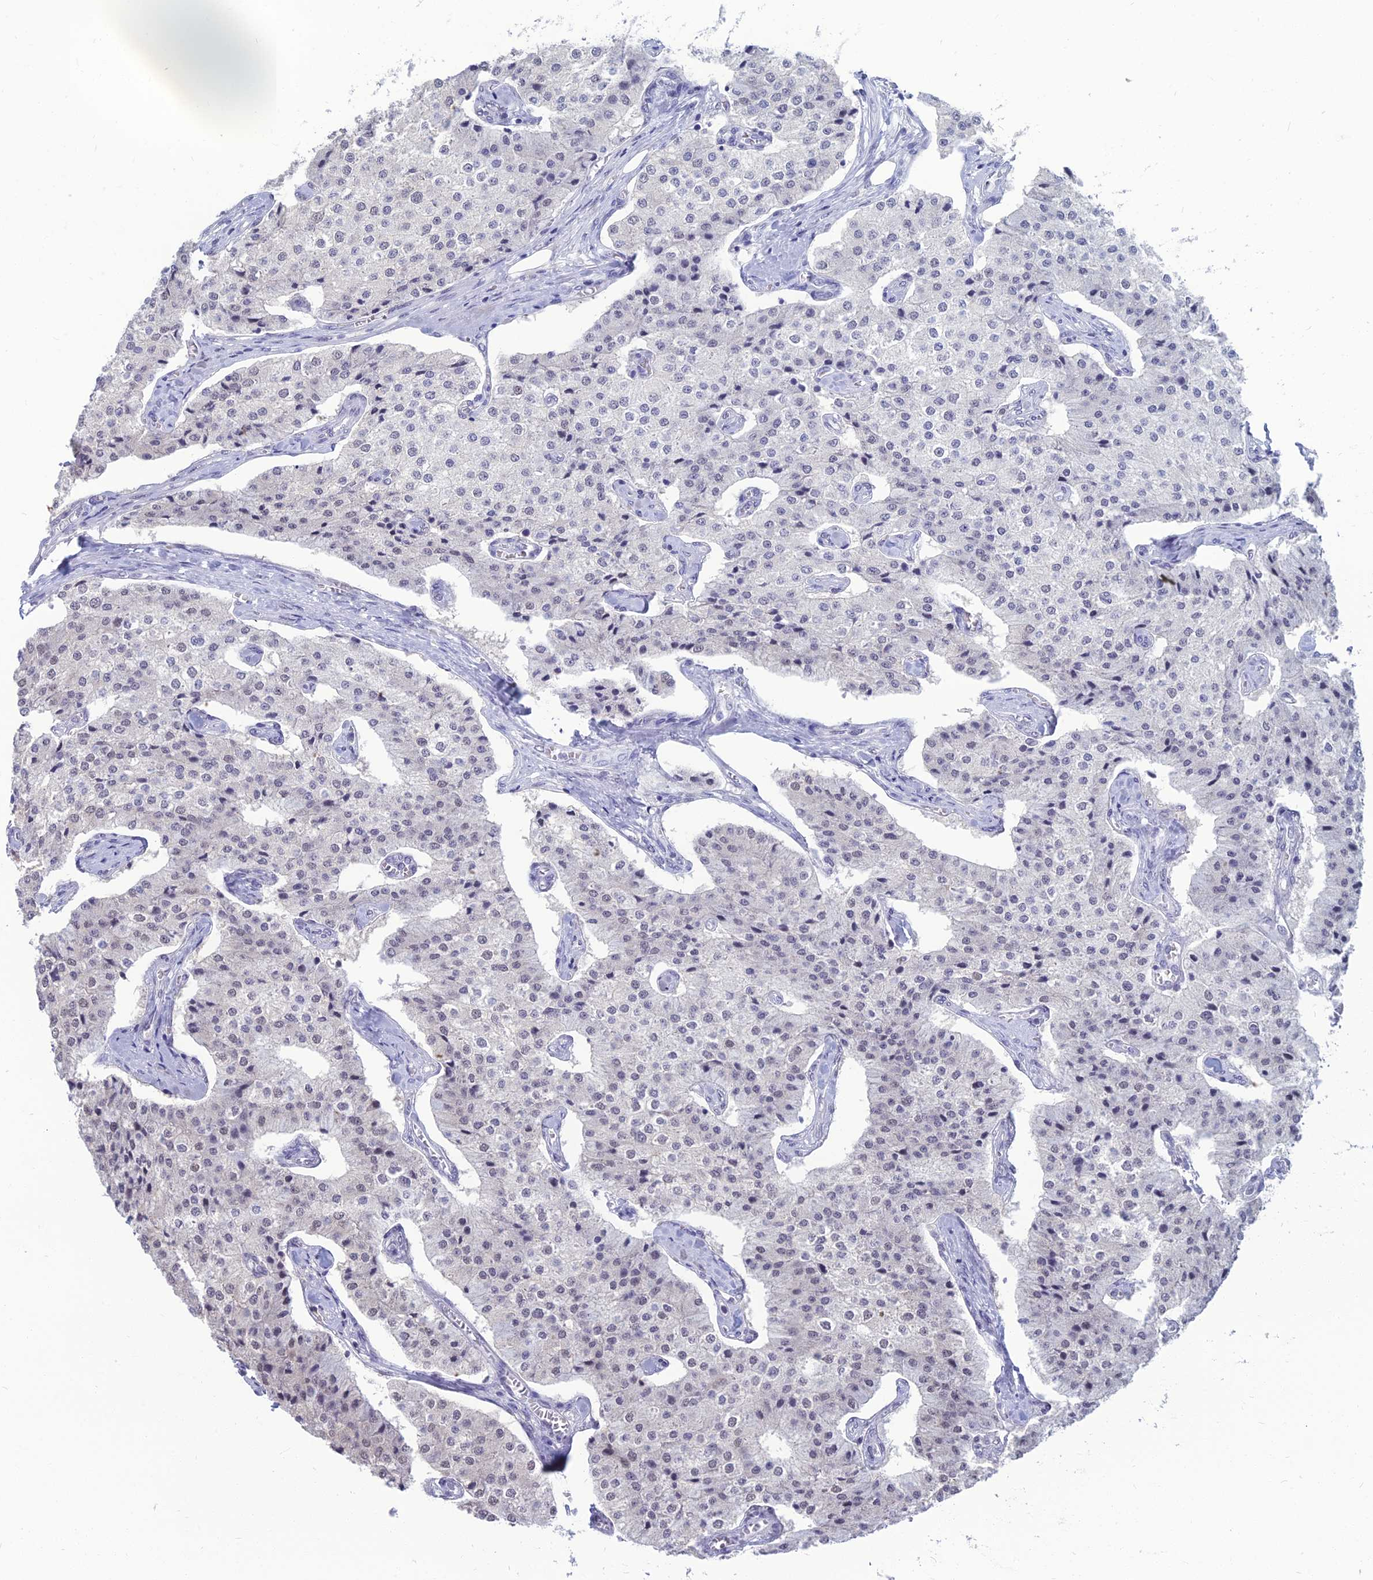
{"staining": {"intensity": "negative", "quantity": "none", "location": "none"}, "tissue": "carcinoid", "cell_type": "Tumor cells", "image_type": "cancer", "snomed": [{"axis": "morphology", "description": "Carcinoid, malignant, NOS"}, {"axis": "topography", "description": "Colon"}], "caption": "There is no significant staining in tumor cells of malignant carcinoid.", "gene": "SRSF7", "patient": {"sex": "female", "age": 52}}